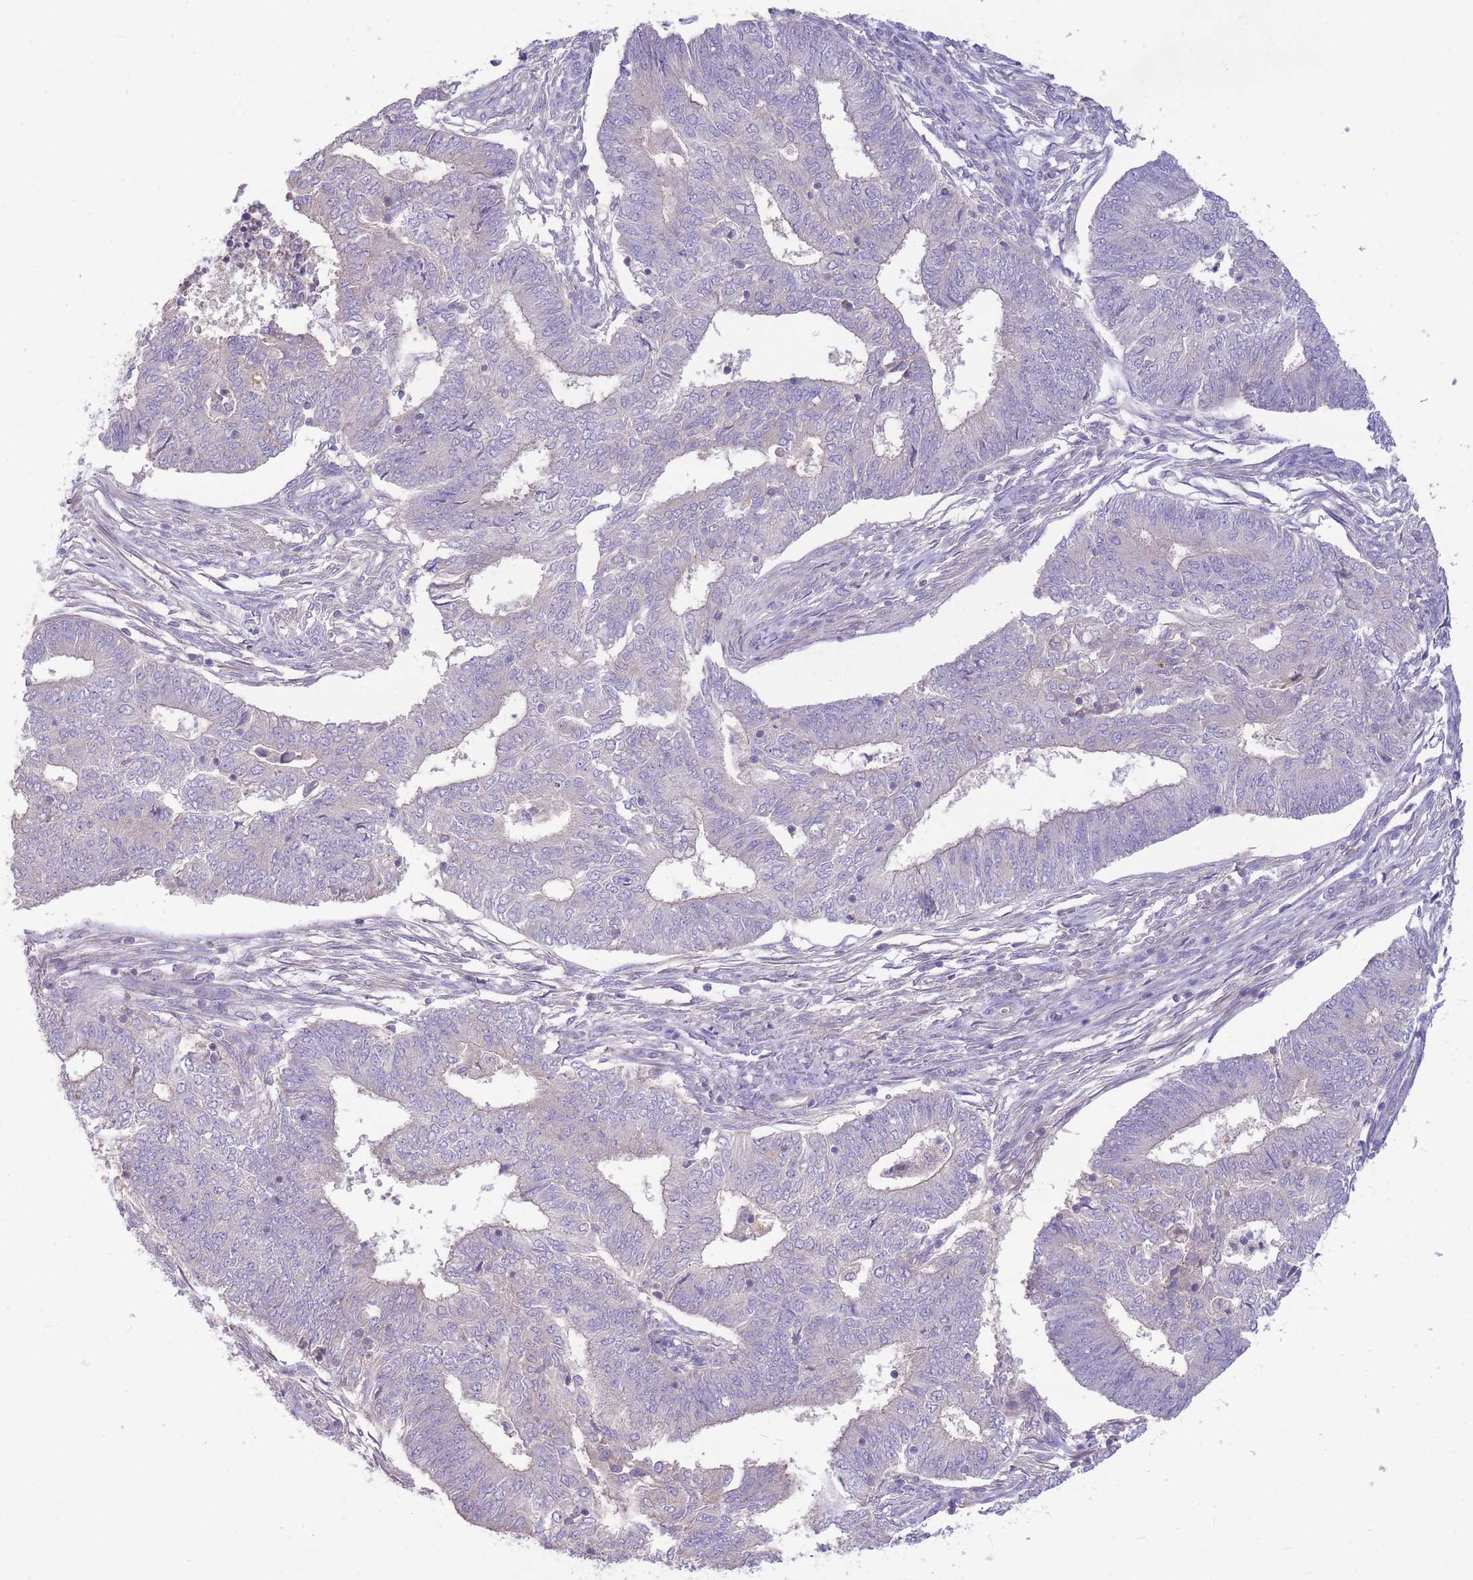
{"staining": {"intensity": "negative", "quantity": "none", "location": "none"}, "tissue": "endometrial cancer", "cell_type": "Tumor cells", "image_type": "cancer", "snomed": [{"axis": "morphology", "description": "Adenocarcinoma, NOS"}, {"axis": "topography", "description": "Endometrium"}], "caption": "The image reveals no significant staining in tumor cells of adenocarcinoma (endometrial).", "gene": "OR5T1", "patient": {"sex": "female", "age": 62}}